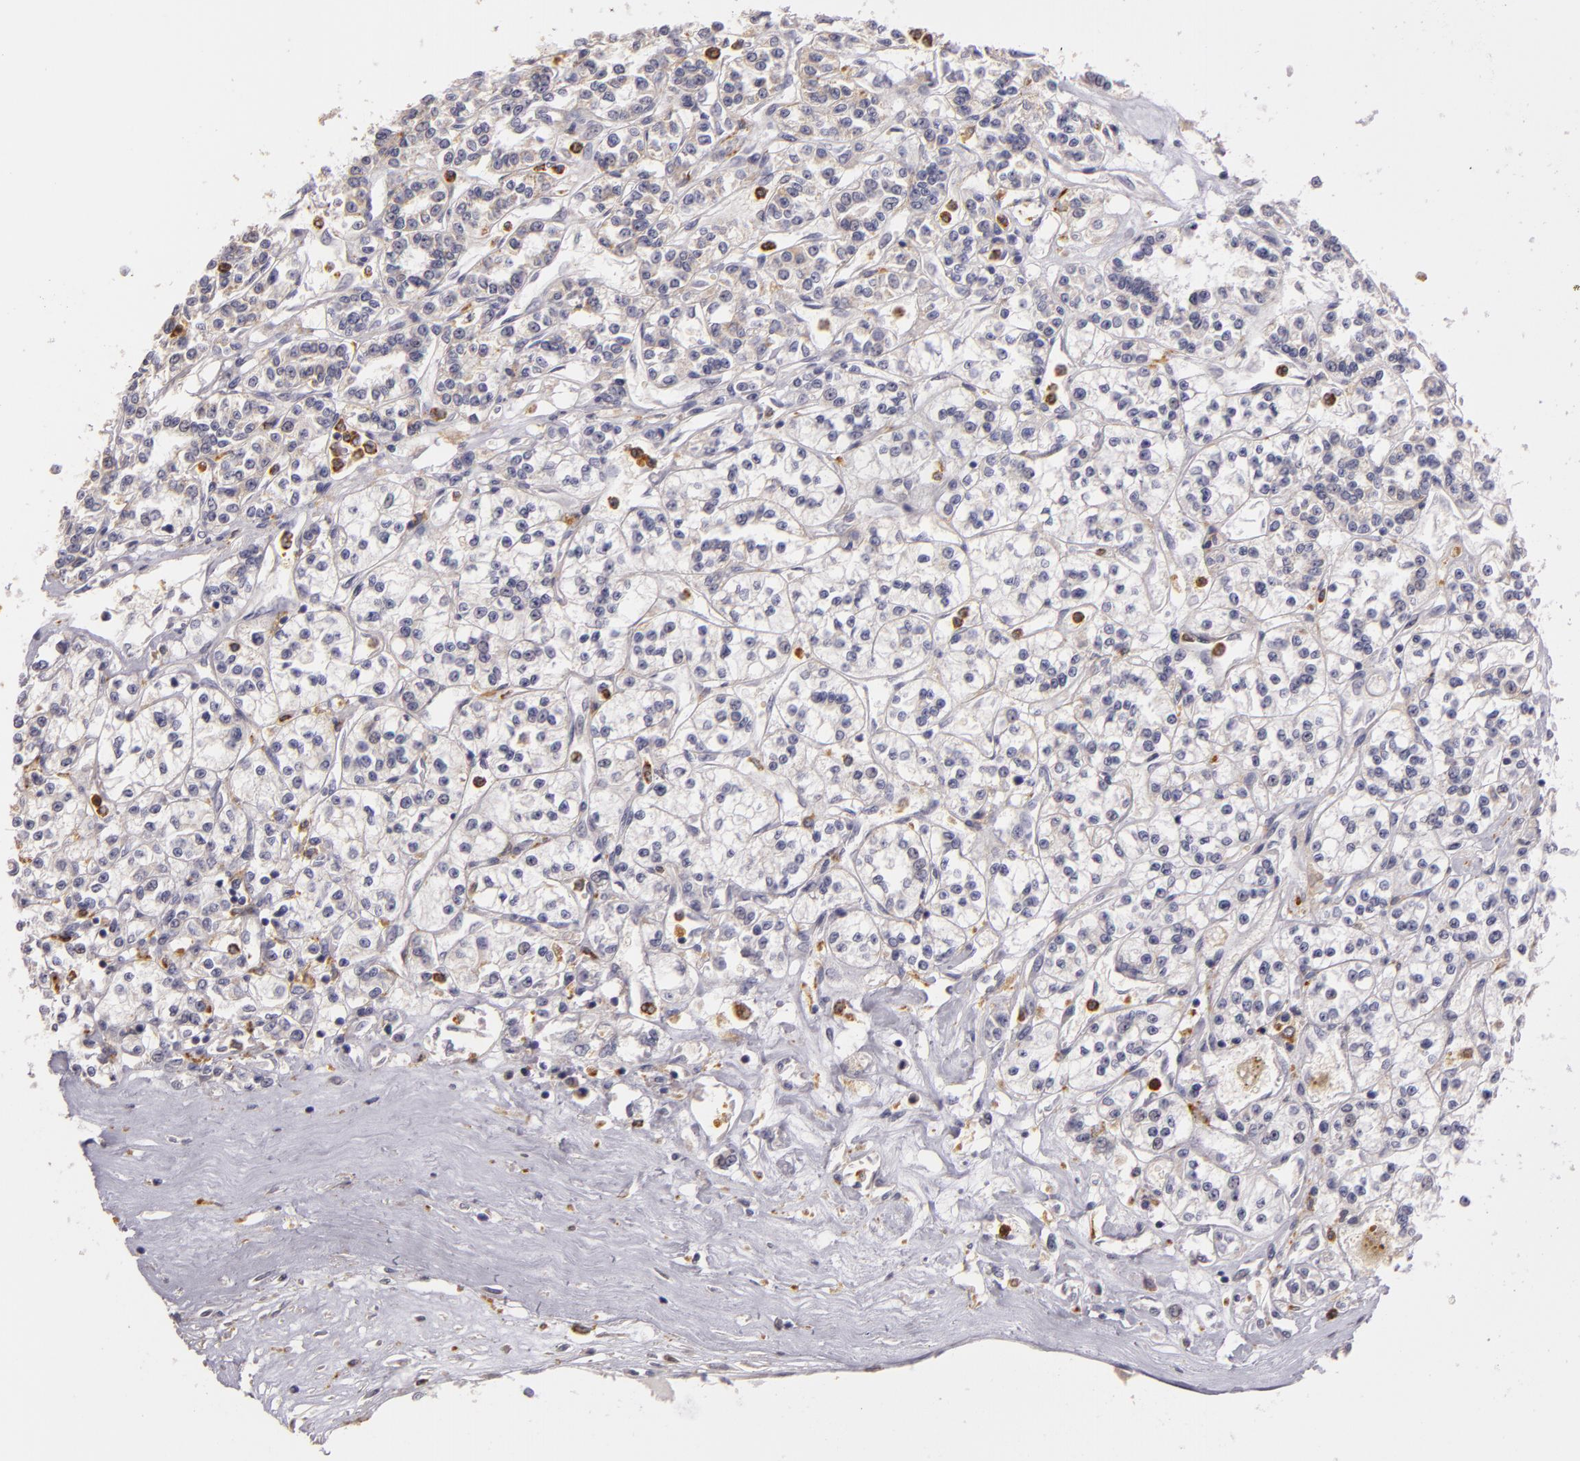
{"staining": {"intensity": "weak", "quantity": "25%-75%", "location": "cytoplasmic/membranous"}, "tissue": "renal cancer", "cell_type": "Tumor cells", "image_type": "cancer", "snomed": [{"axis": "morphology", "description": "Adenocarcinoma, NOS"}, {"axis": "topography", "description": "Kidney"}], "caption": "This image exhibits immunohistochemistry (IHC) staining of renal adenocarcinoma, with low weak cytoplasmic/membranous expression in about 25%-75% of tumor cells.", "gene": "TLR8", "patient": {"sex": "female", "age": 76}}